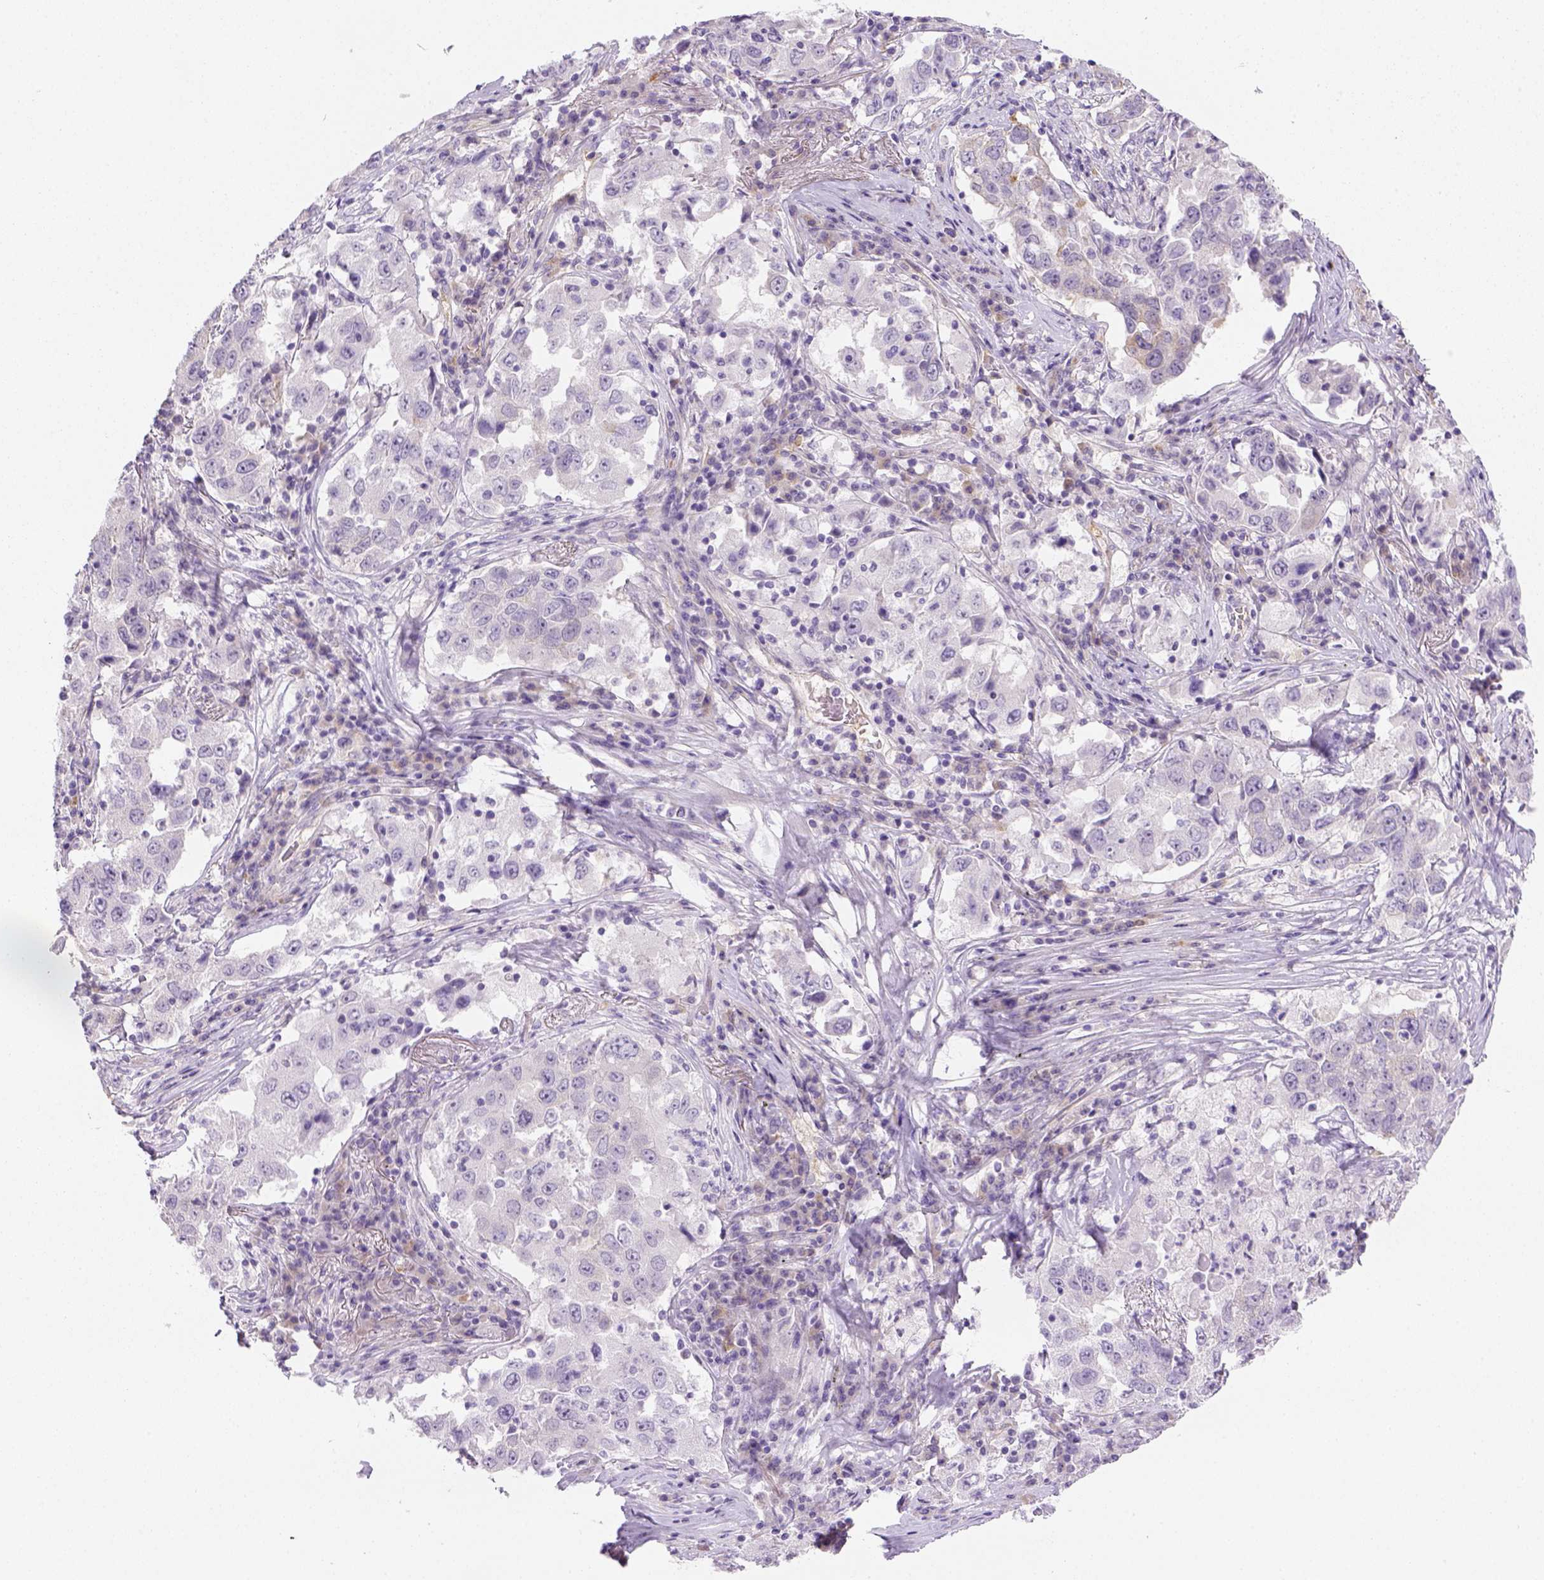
{"staining": {"intensity": "negative", "quantity": "none", "location": "none"}, "tissue": "lung cancer", "cell_type": "Tumor cells", "image_type": "cancer", "snomed": [{"axis": "morphology", "description": "Adenocarcinoma, NOS"}, {"axis": "topography", "description": "Lung"}], "caption": "Immunohistochemistry (IHC) of human lung adenocarcinoma shows no expression in tumor cells.", "gene": "CACNB1", "patient": {"sex": "male", "age": 73}}